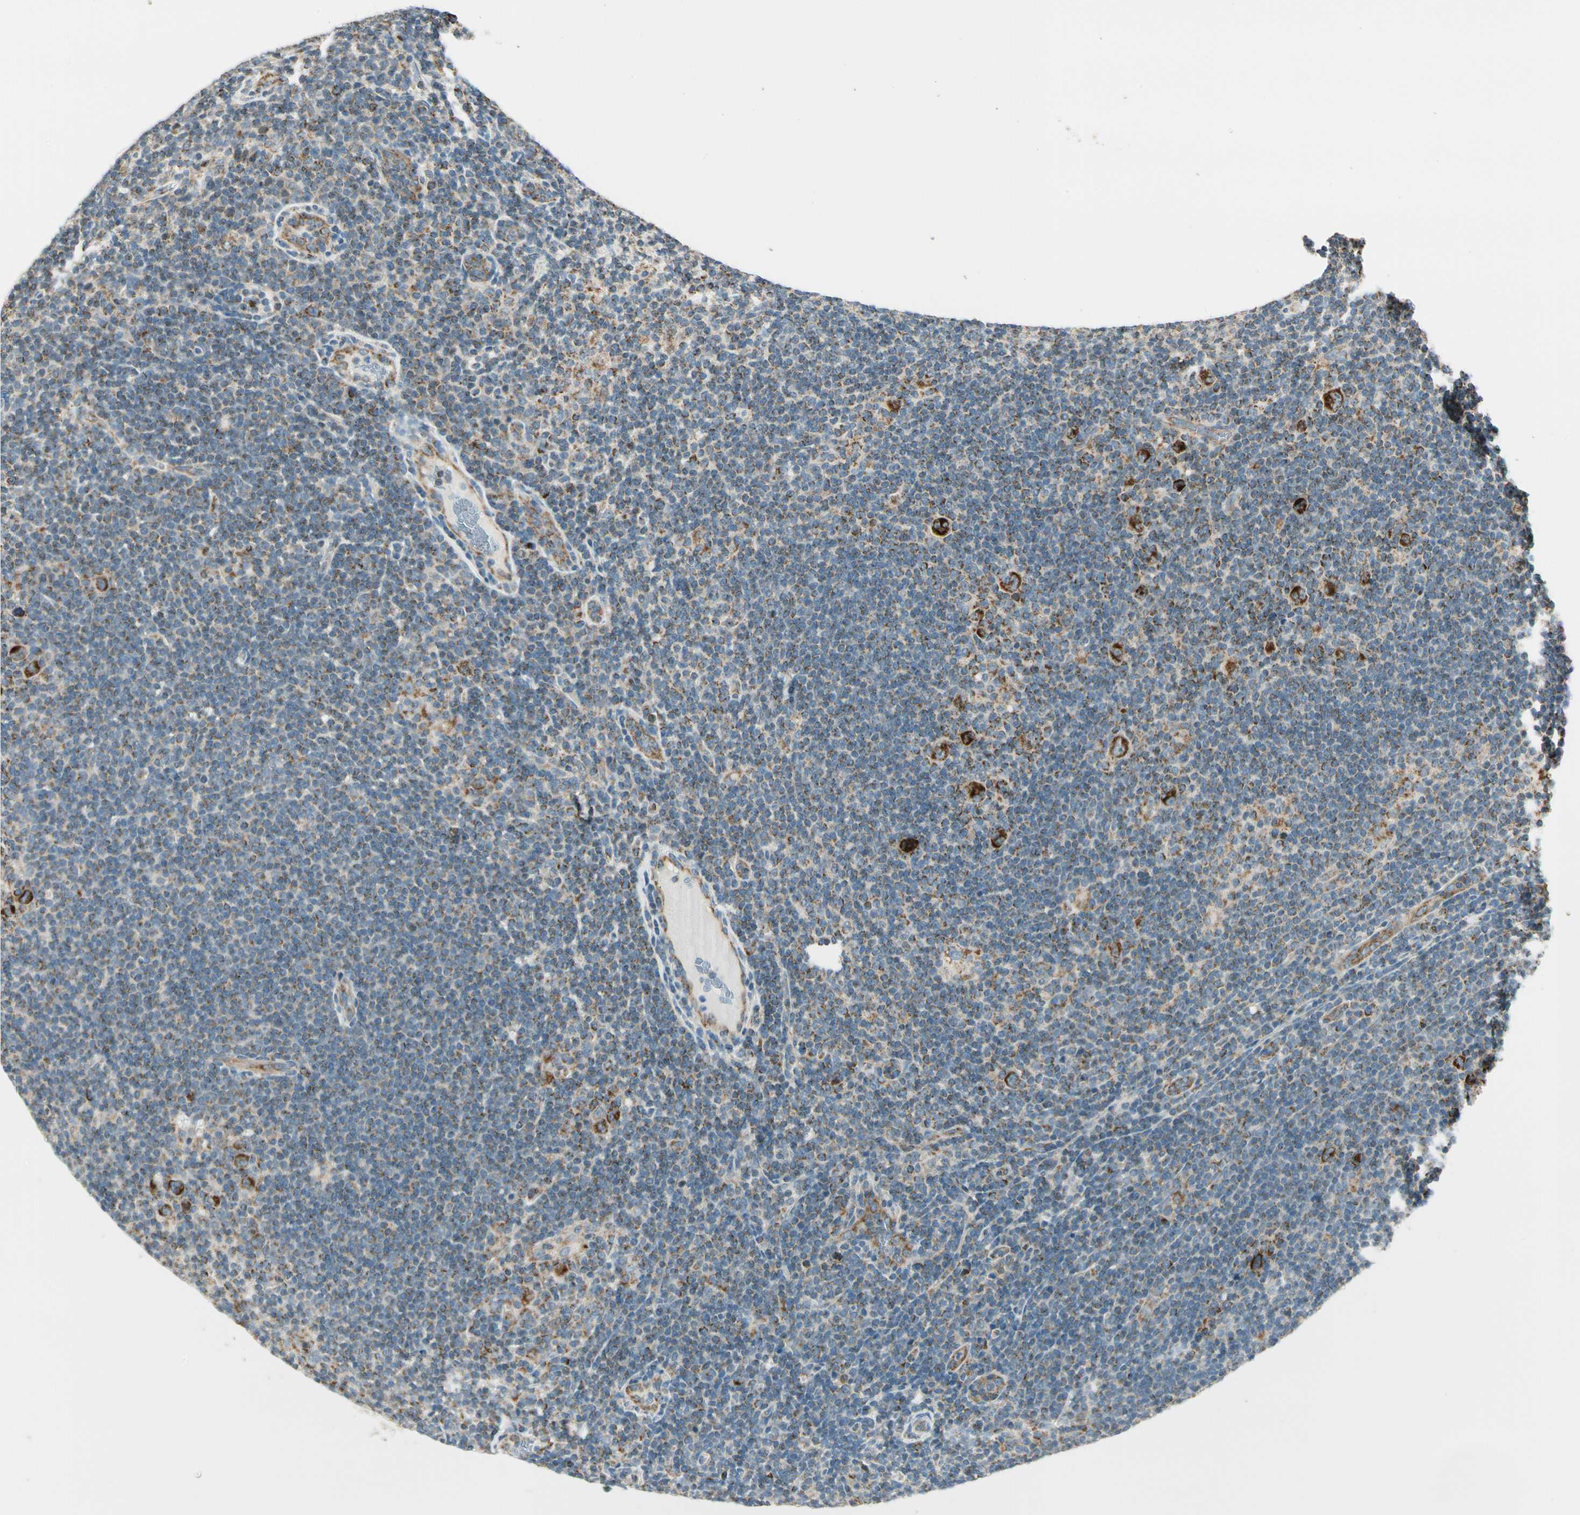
{"staining": {"intensity": "strong", "quantity": ">75%", "location": "cytoplasmic/membranous"}, "tissue": "lymphoma", "cell_type": "Tumor cells", "image_type": "cancer", "snomed": [{"axis": "morphology", "description": "Hodgkin's disease, NOS"}, {"axis": "topography", "description": "Lymph node"}], "caption": "IHC image of neoplastic tissue: human Hodgkin's disease stained using immunohistochemistry exhibits high levels of strong protein expression localized specifically in the cytoplasmic/membranous of tumor cells, appearing as a cytoplasmic/membranous brown color.", "gene": "EPHB3", "patient": {"sex": "female", "age": 57}}